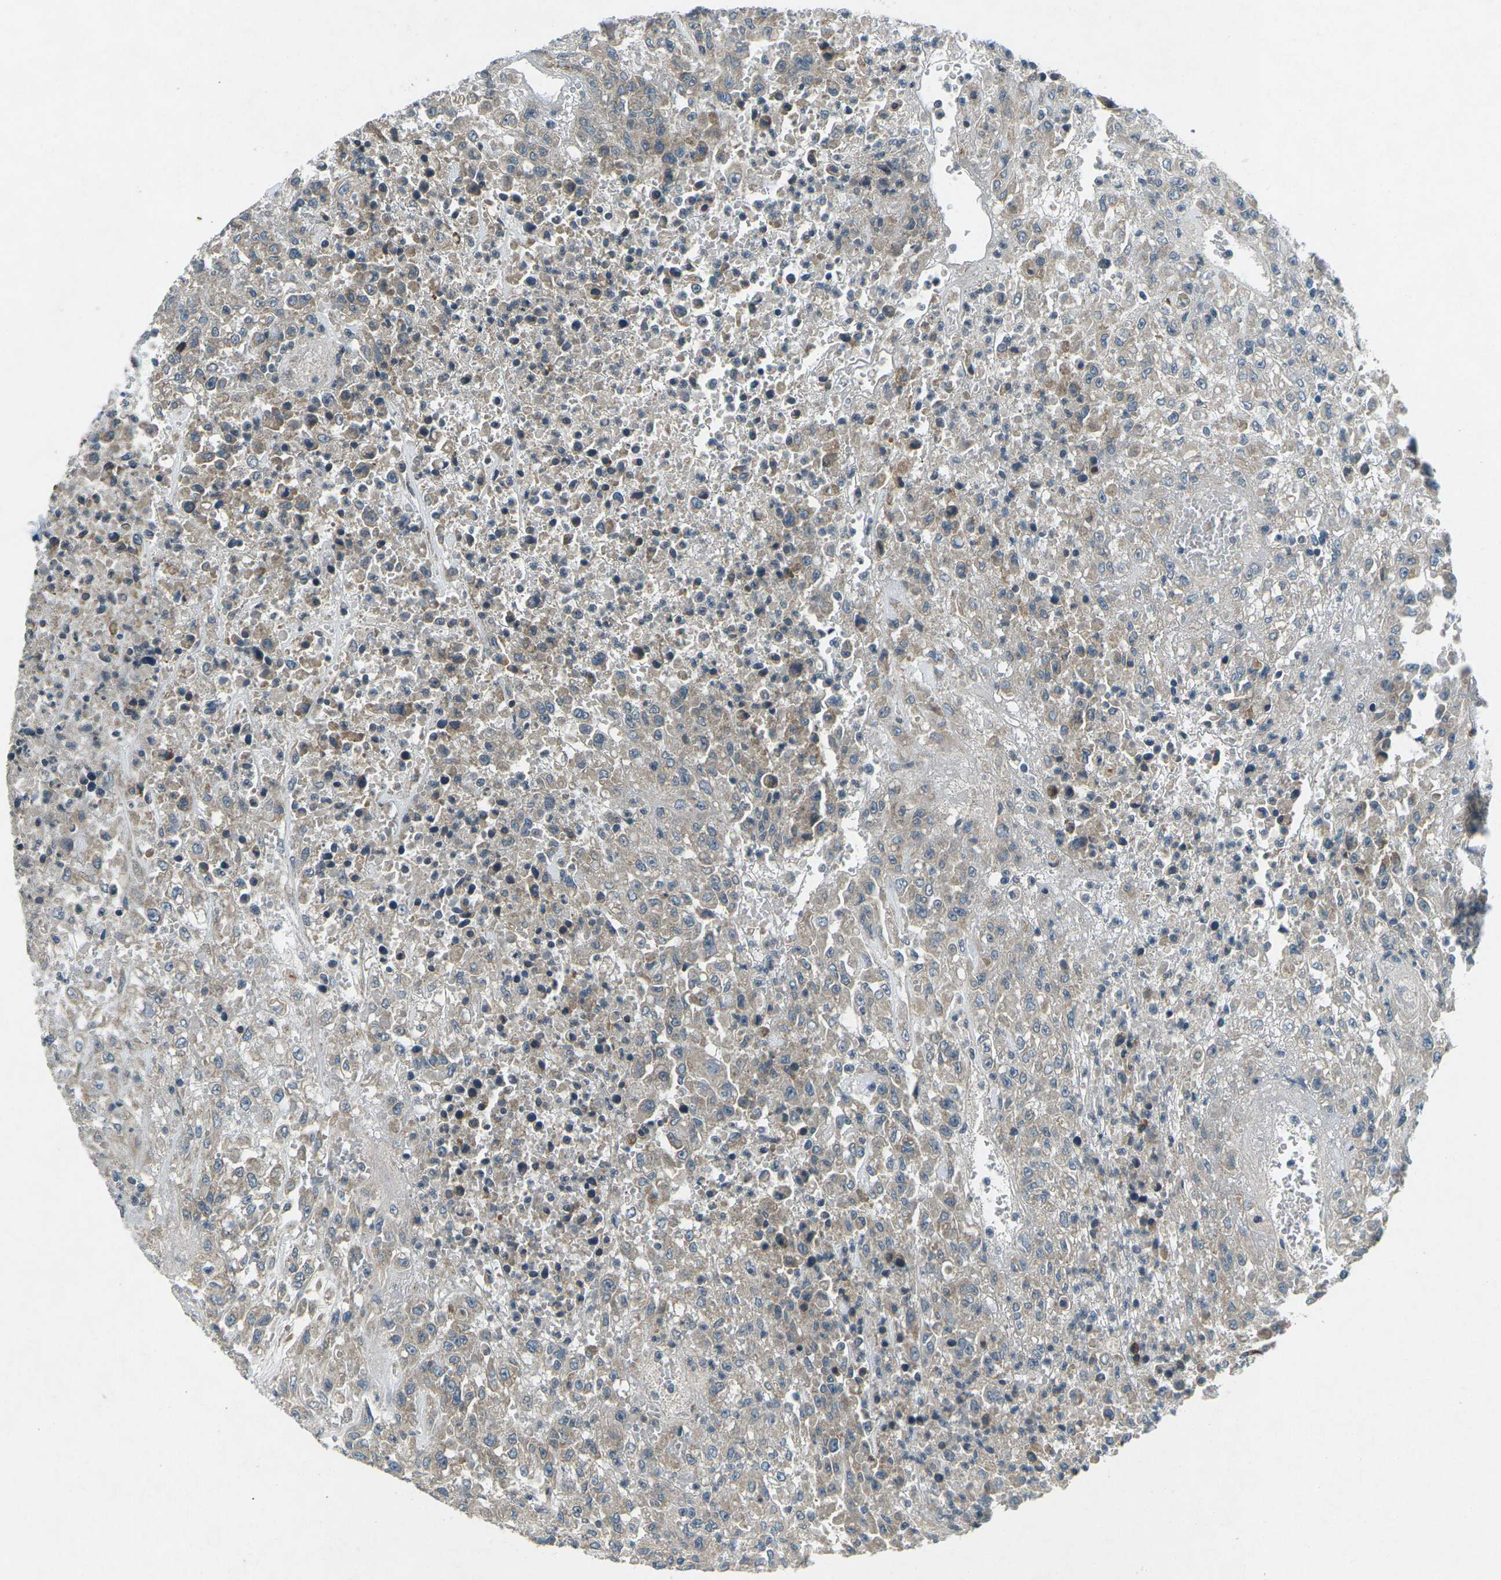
{"staining": {"intensity": "weak", "quantity": "<25%", "location": "cytoplasmic/membranous"}, "tissue": "urothelial cancer", "cell_type": "Tumor cells", "image_type": "cancer", "snomed": [{"axis": "morphology", "description": "Urothelial carcinoma, High grade"}, {"axis": "topography", "description": "Urinary bladder"}], "caption": "DAB (3,3'-diaminobenzidine) immunohistochemical staining of urothelial carcinoma (high-grade) displays no significant staining in tumor cells.", "gene": "CDK16", "patient": {"sex": "male", "age": 46}}